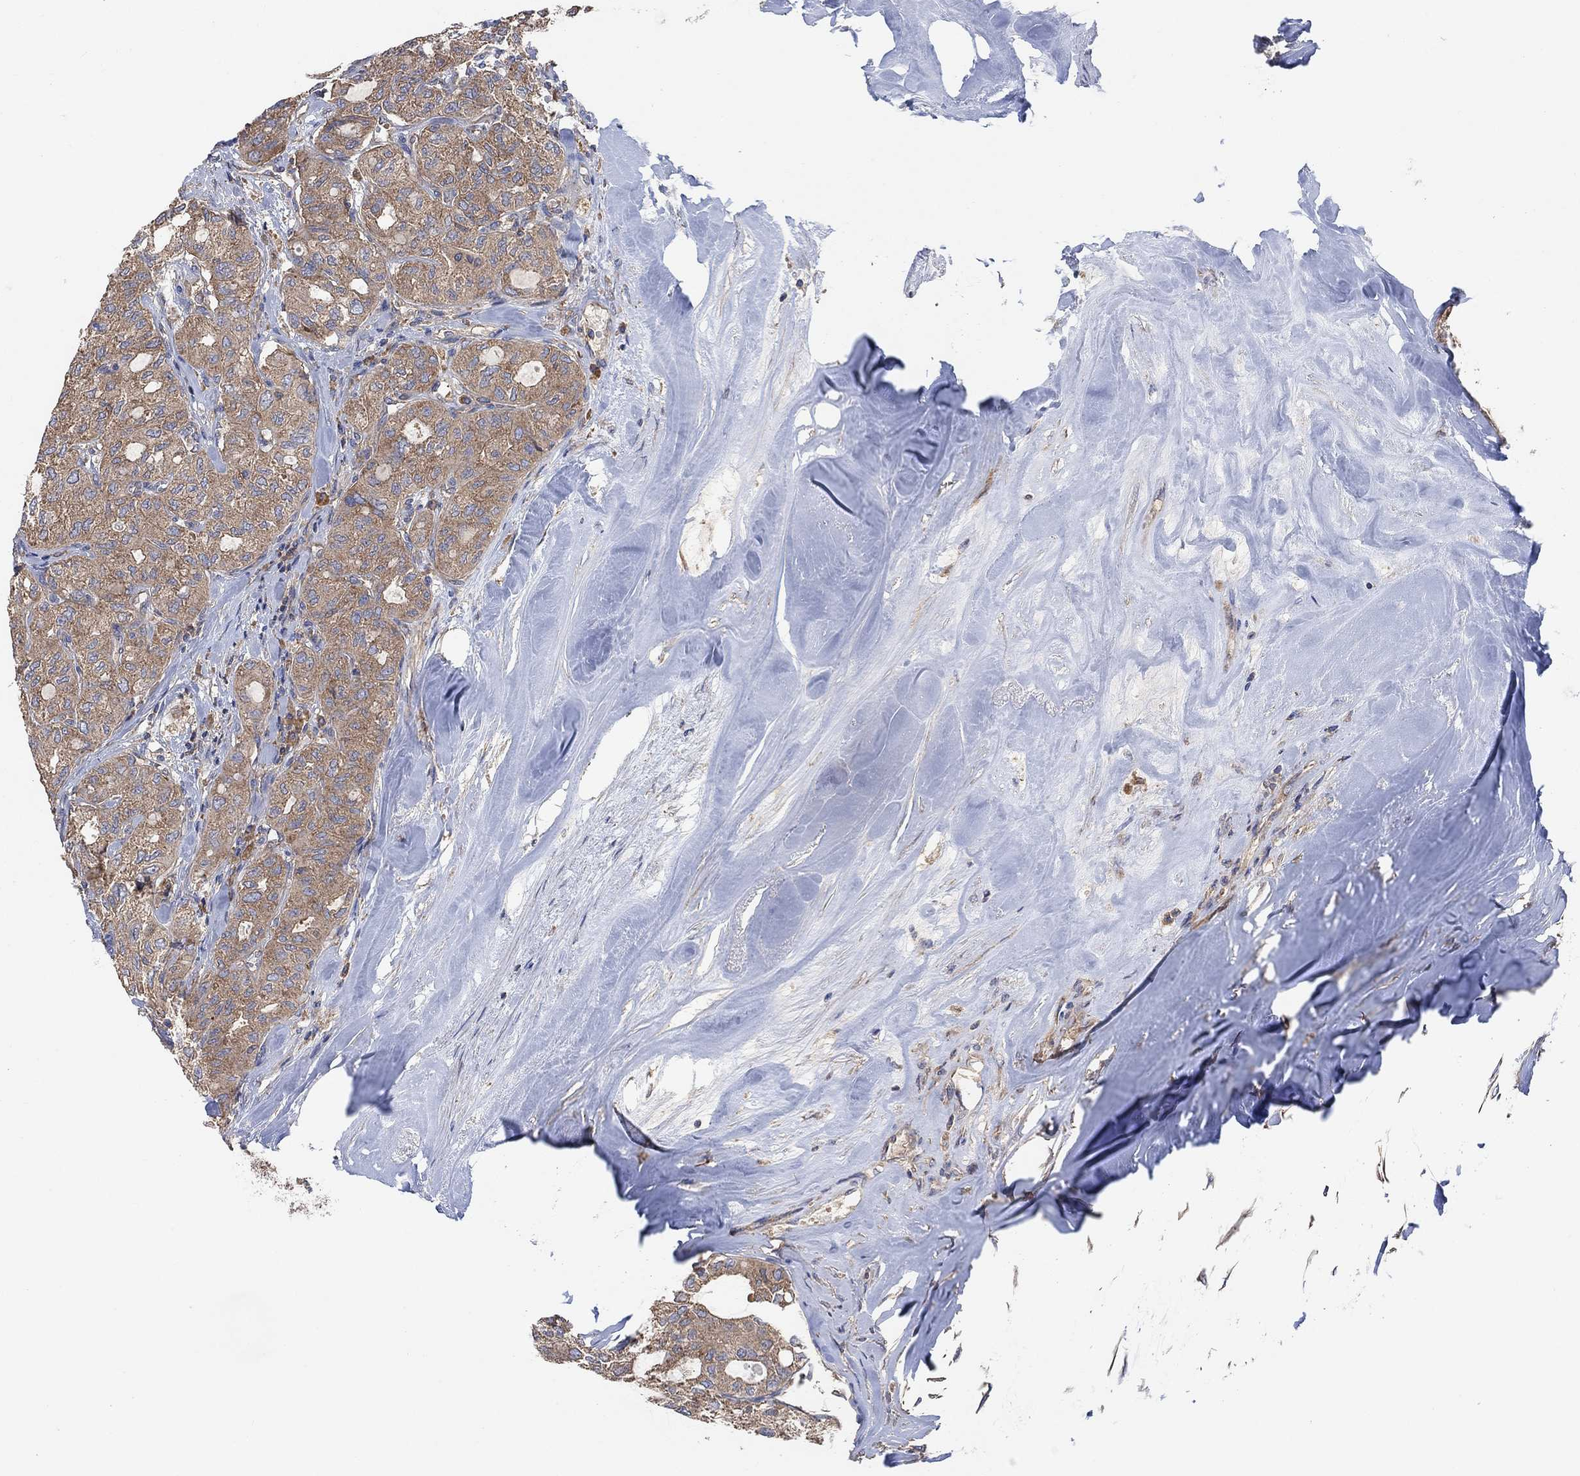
{"staining": {"intensity": "moderate", "quantity": ">75%", "location": "cytoplasmic/membranous"}, "tissue": "thyroid cancer", "cell_type": "Tumor cells", "image_type": "cancer", "snomed": [{"axis": "morphology", "description": "Follicular adenoma carcinoma, NOS"}, {"axis": "topography", "description": "Thyroid gland"}], "caption": "A medium amount of moderate cytoplasmic/membranous expression is appreciated in about >75% of tumor cells in thyroid cancer (follicular adenoma carcinoma) tissue.", "gene": "BLOC1S3", "patient": {"sex": "male", "age": 75}}